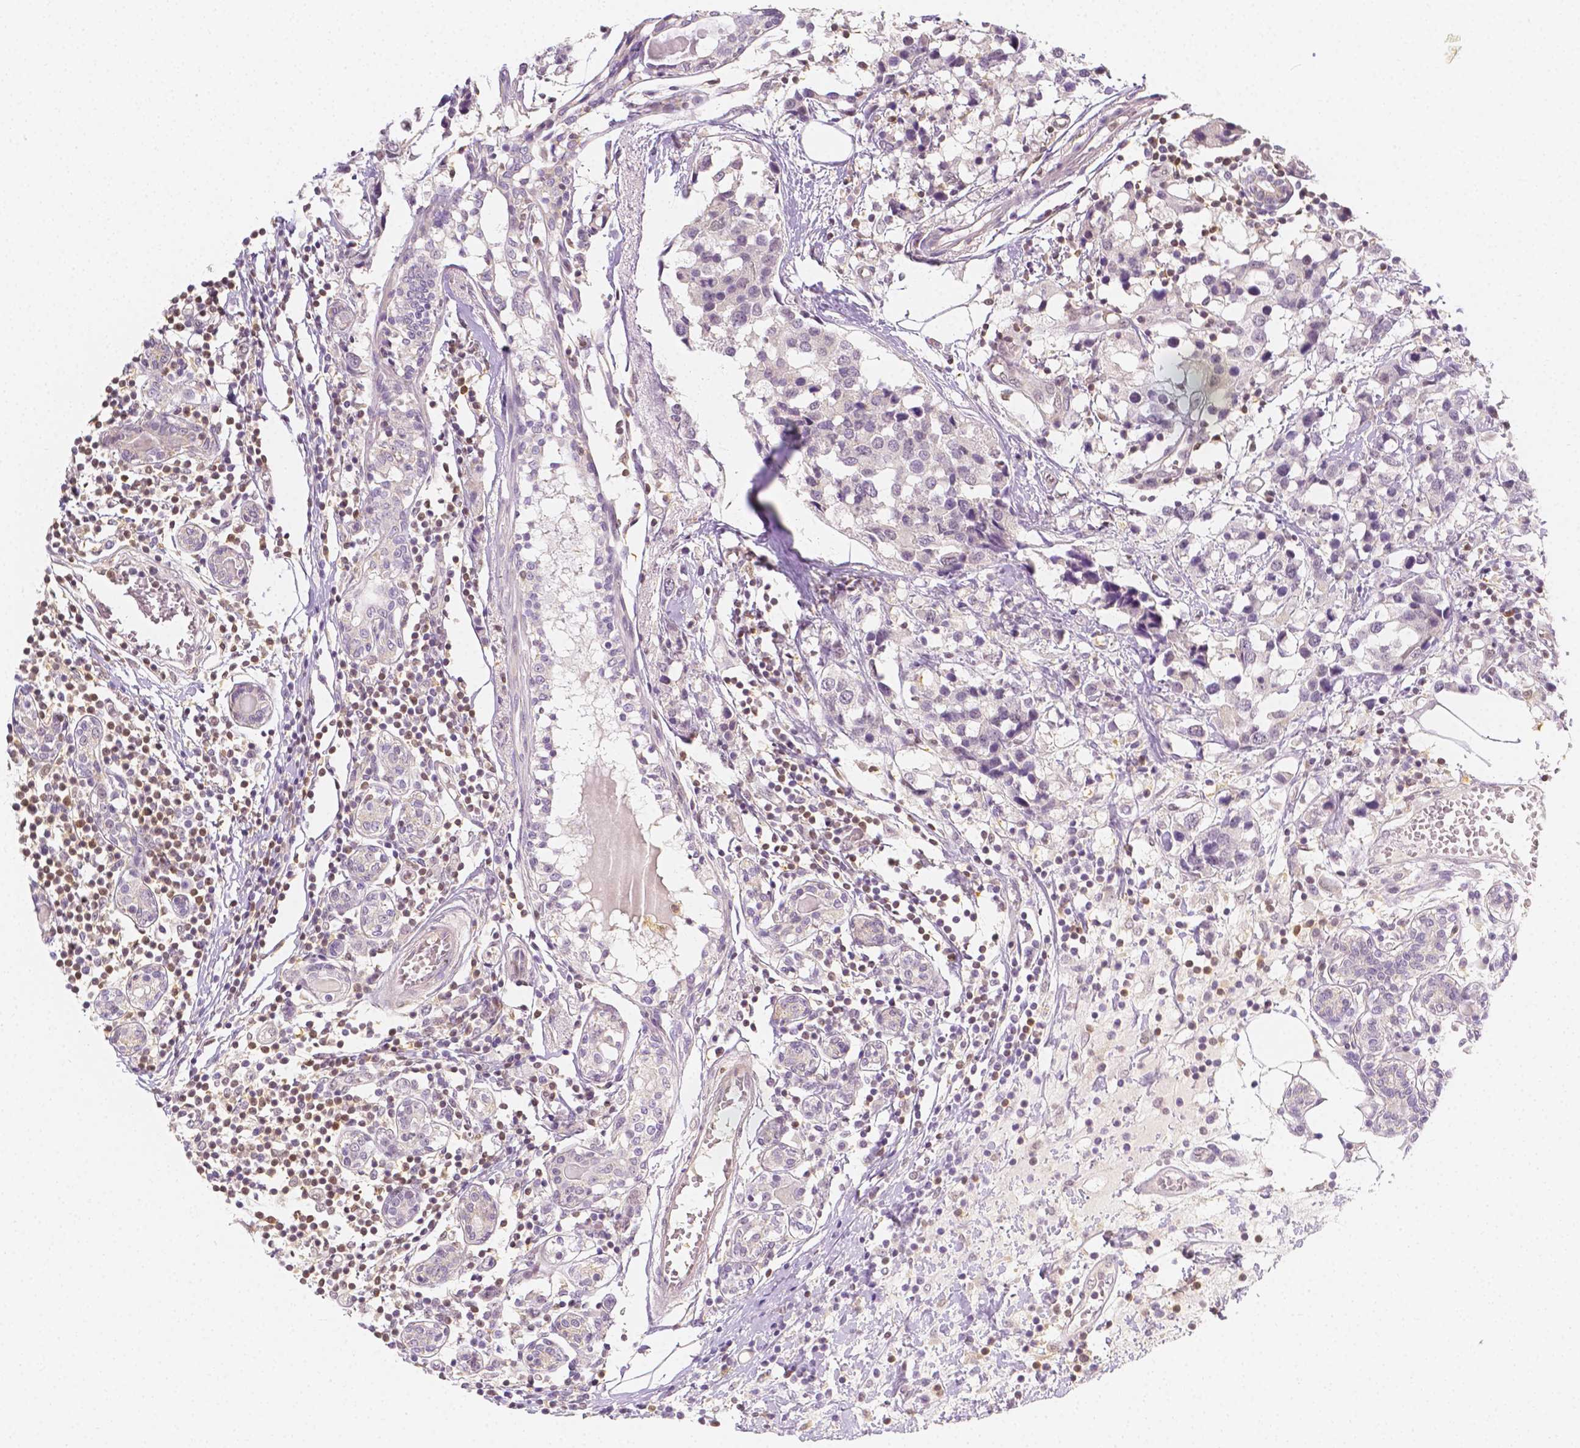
{"staining": {"intensity": "negative", "quantity": "none", "location": "none"}, "tissue": "breast cancer", "cell_type": "Tumor cells", "image_type": "cancer", "snomed": [{"axis": "morphology", "description": "Lobular carcinoma"}, {"axis": "topography", "description": "Breast"}], "caption": "This is an immunohistochemistry (IHC) photomicrograph of breast cancer (lobular carcinoma). There is no positivity in tumor cells.", "gene": "SGTB", "patient": {"sex": "female", "age": 59}}